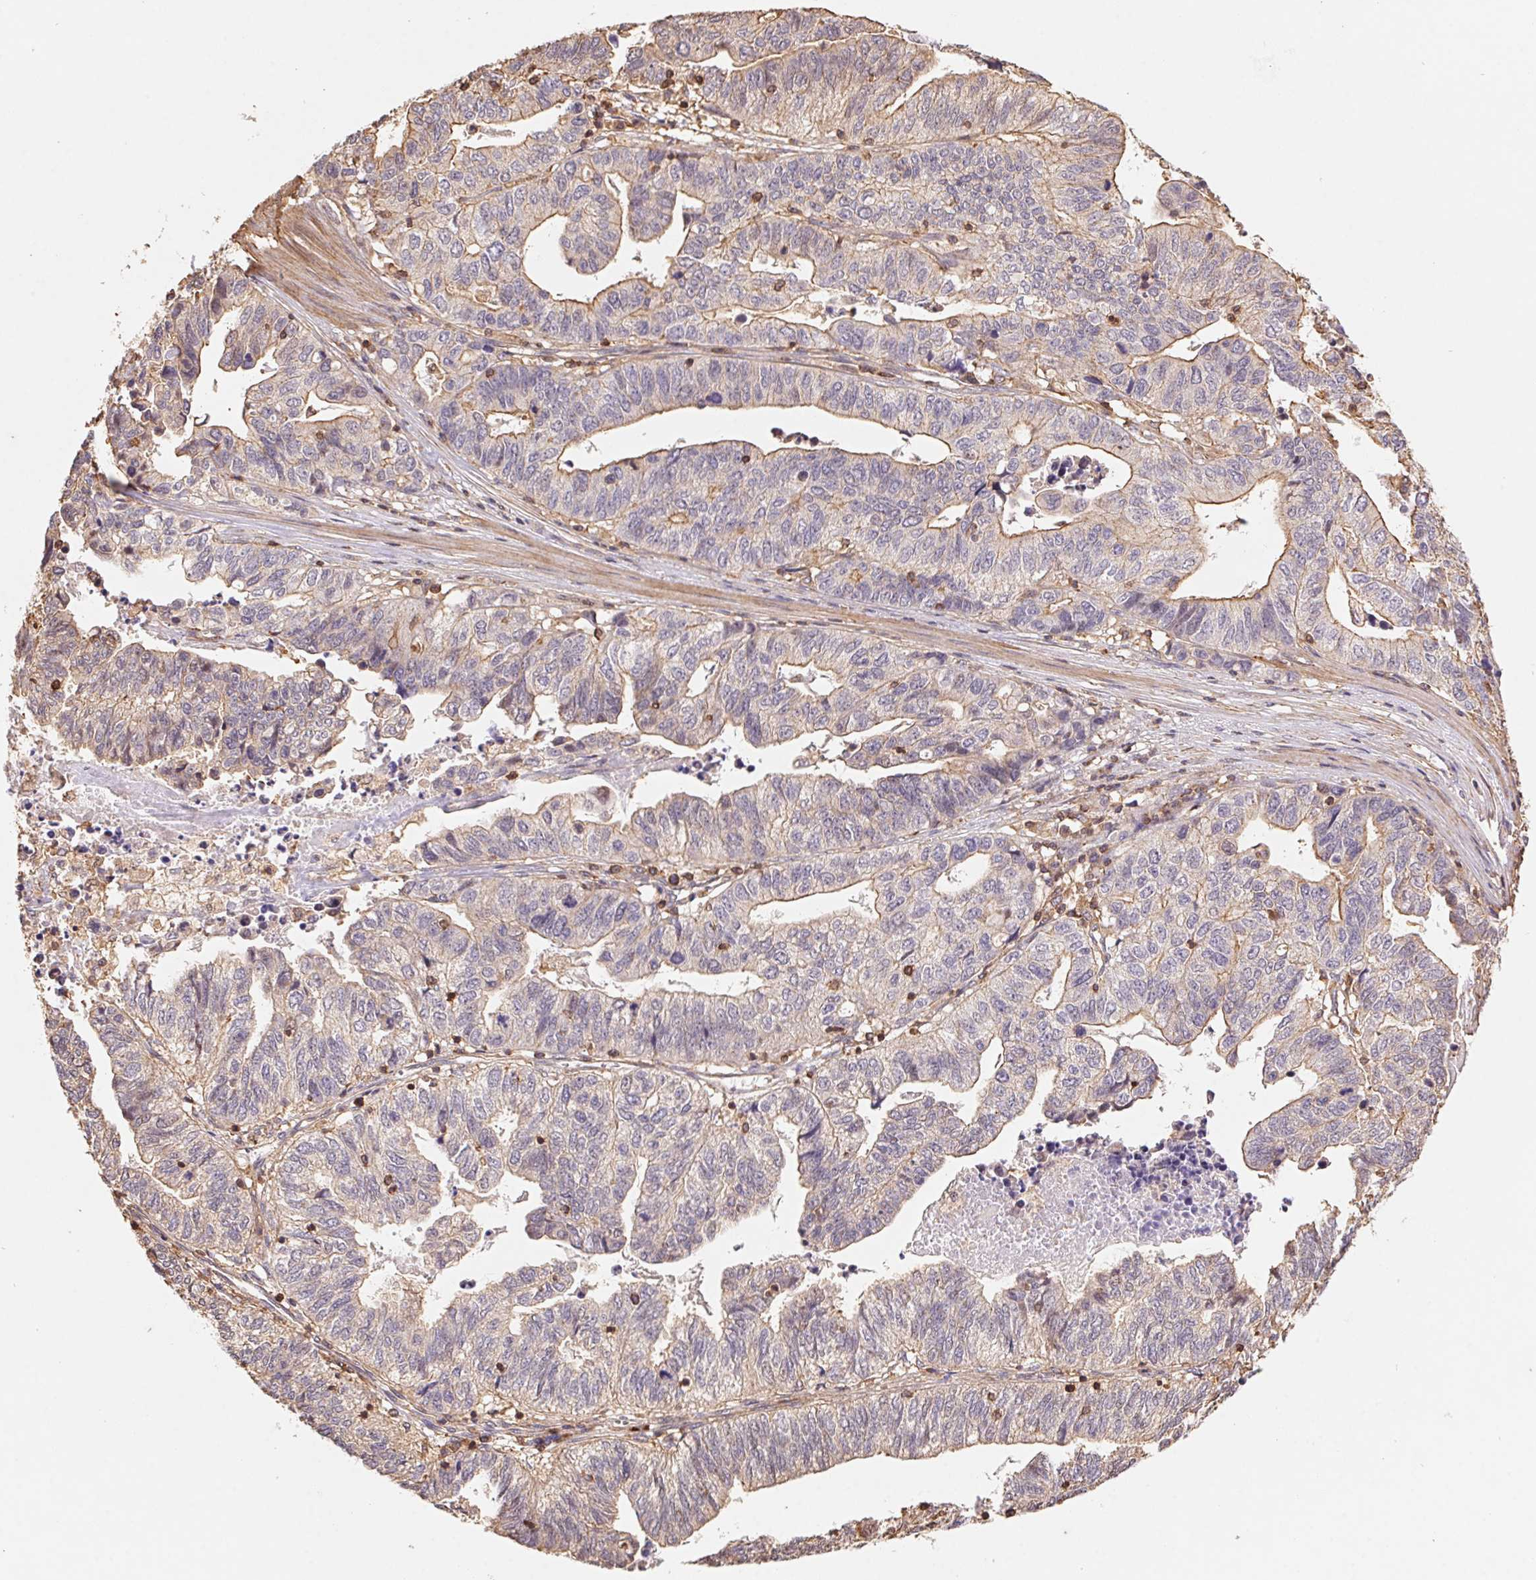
{"staining": {"intensity": "weak", "quantity": "25%-75%", "location": "cytoplasmic/membranous"}, "tissue": "stomach cancer", "cell_type": "Tumor cells", "image_type": "cancer", "snomed": [{"axis": "morphology", "description": "Adenocarcinoma, NOS"}, {"axis": "topography", "description": "Stomach, upper"}], "caption": "Approximately 25%-75% of tumor cells in human stomach adenocarcinoma show weak cytoplasmic/membranous protein expression as visualized by brown immunohistochemical staining.", "gene": "ATG10", "patient": {"sex": "female", "age": 67}}